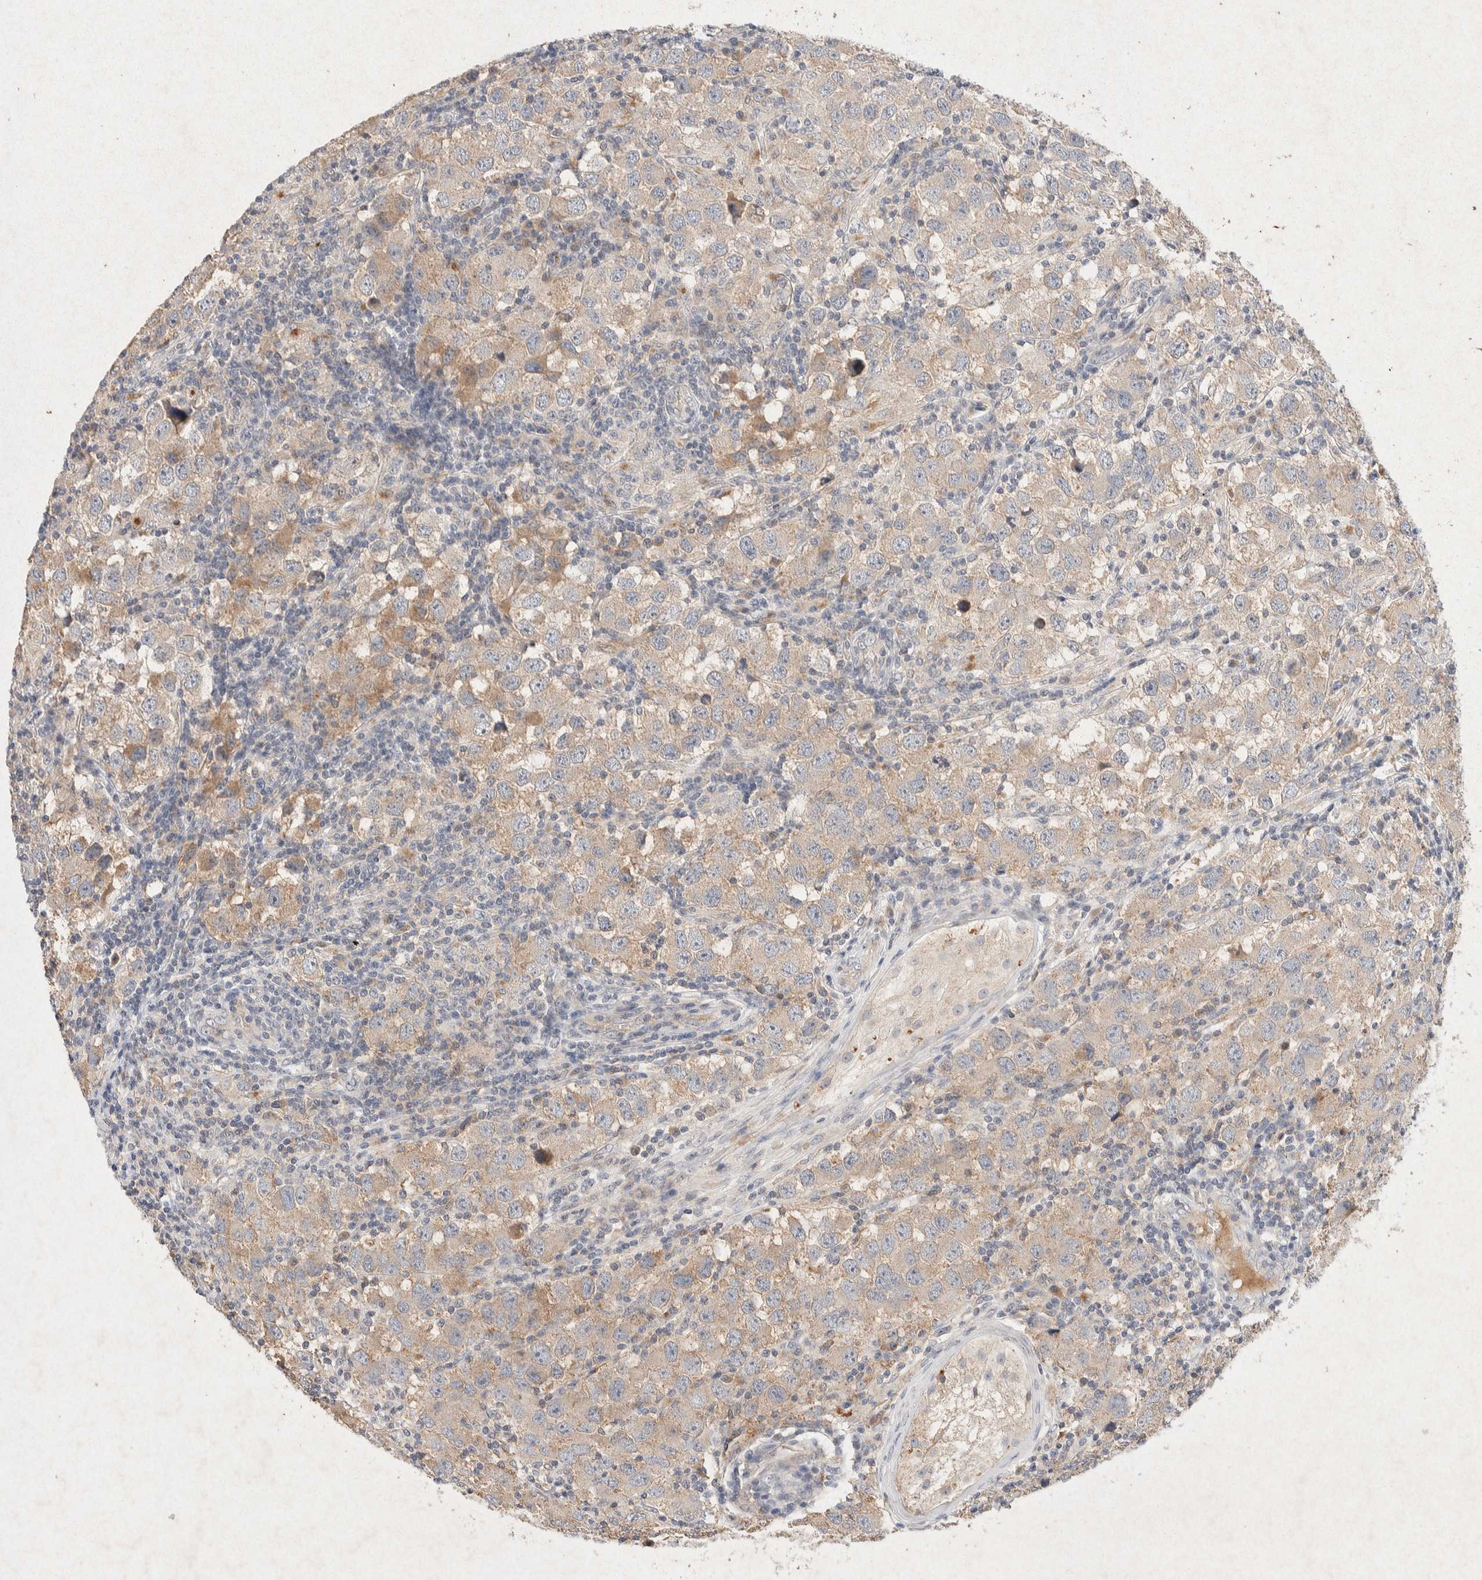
{"staining": {"intensity": "weak", "quantity": ">75%", "location": "cytoplasmic/membranous"}, "tissue": "testis cancer", "cell_type": "Tumor cells", "image_type": "cancer", "snomed": [{"axis": "morphology", "description": "Carcinoma, Embryonal, NOS"}, {"axis": "topography", "description": "Testis"}], "caption": "Human testis cancer stained for a protein (brown) demonstrates weak cytoplasmic/membranous positive staining in approximately >75% of tumor cells.", "gene": "GNAI1", "patient": {"sex": "male", "age": 21}}